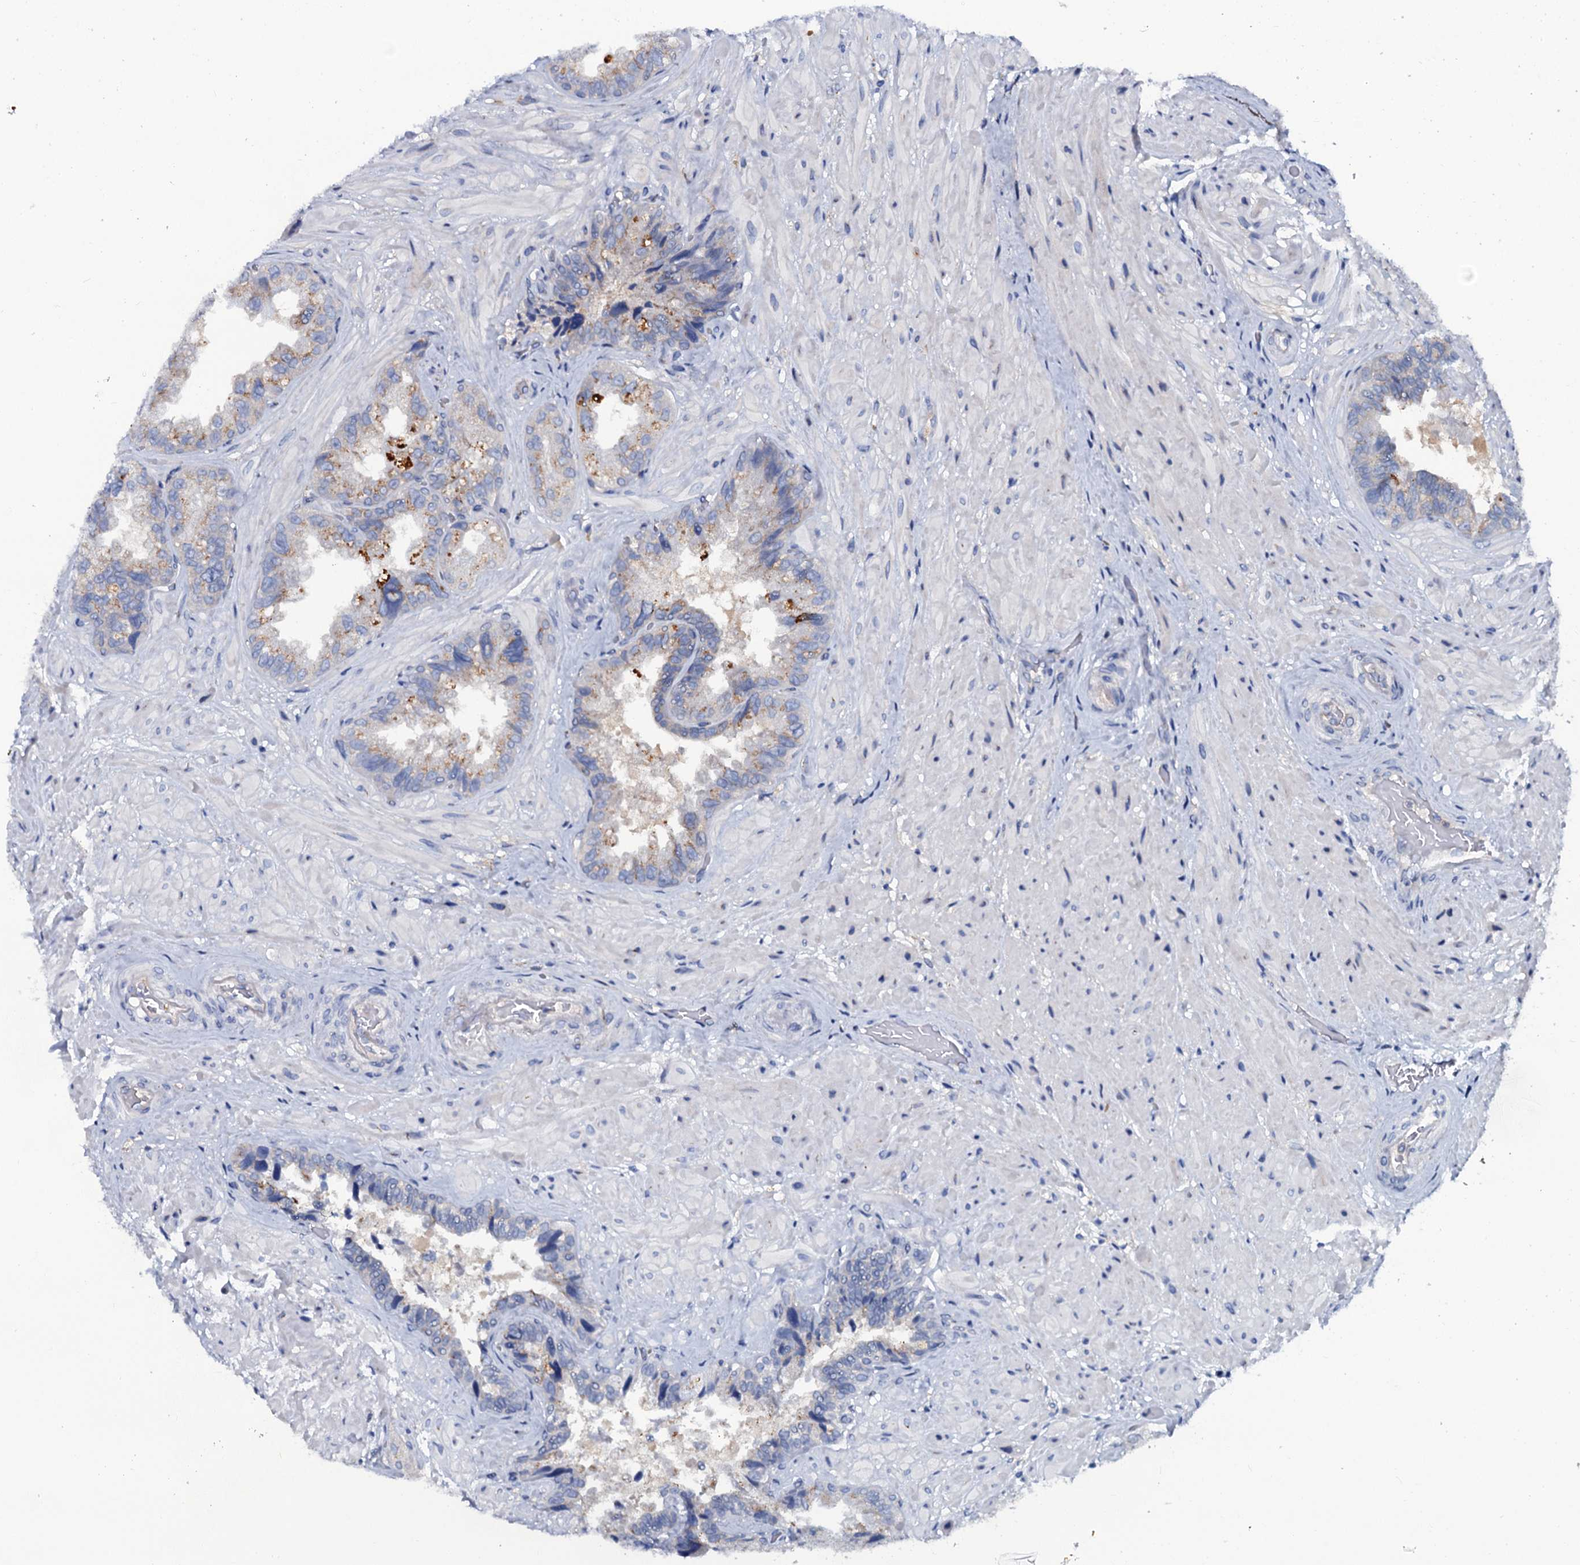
{"staining": {"intensity": "moderate", "quantity": "<25%", "location": "cytoplasmic/membranous"}, "tissue": "seminal vesicle", "cell_type": "Glandular cells", "image_type": "normal", "snomed": [{"axis": "morphology", "description": "Normal tissue, NOS"}, {"axis": "topography", "description": "Prostate and seminal vesicle, NOS"}, {"axis": "topography", "description": "Prostate"}, {"axis": "topography", "description": "Seminal veicle"}], "caption": "High-power microscopy captured an IHC image of normal seminal vesicle, revealing moderate cytoplasmic/membranous staining in approximately <25% of glandular cells. The staining is performed using DAB (3,3'-diaminobenzidine) brown chromogen to label protein expression. The nuclei are counter-stained blue using hematoxylin.", "gene": "OTOL1", "patient": {"sex": "male", "age": 67}}